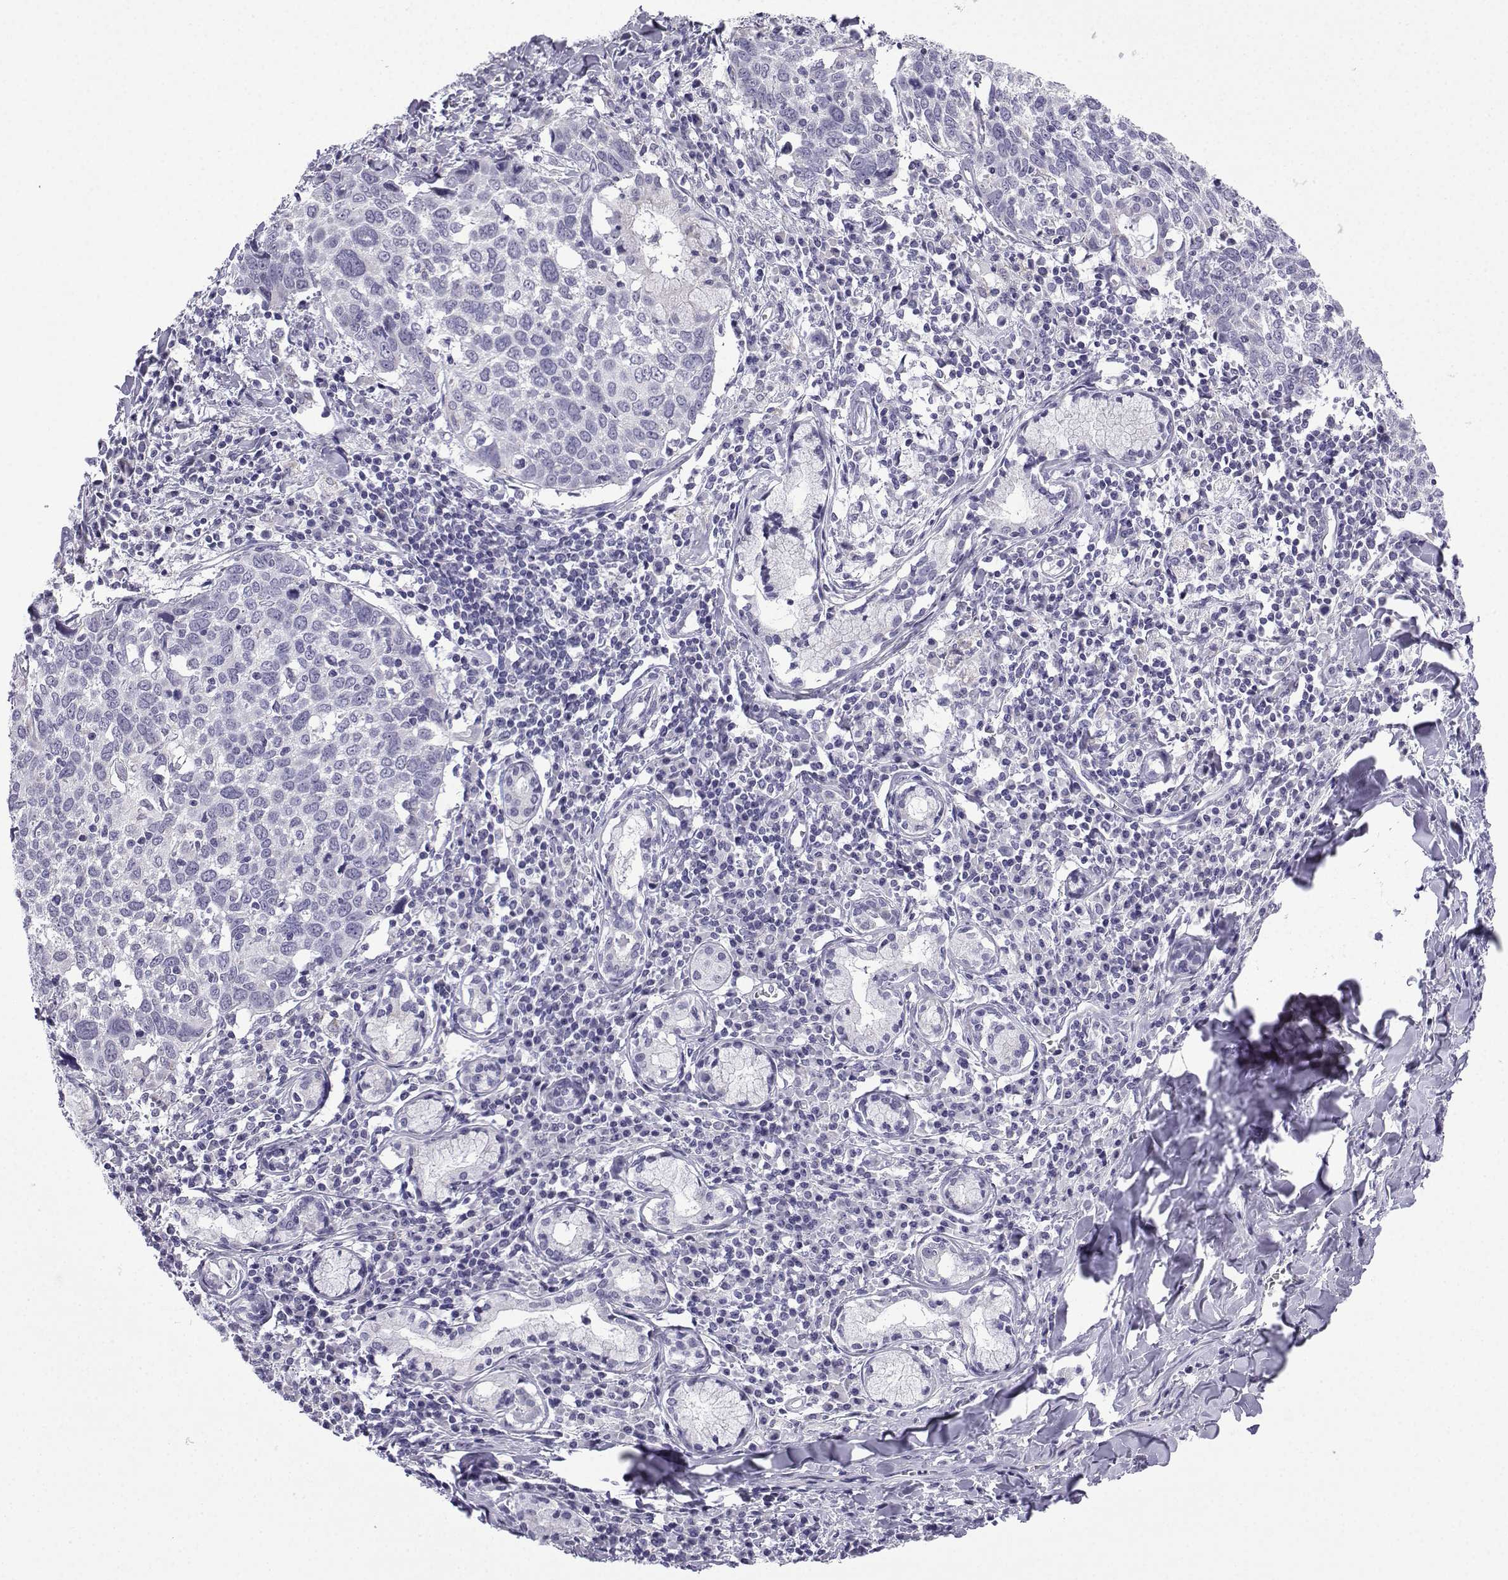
{"staining": {"intensity": "negative", "quantity": "none", "location": "none"}, "tissue": "lung cancer", "cell_type": "Tumor cells", "image_type": "cancer", "snomed": [{"axis": "morphology", "description": "Squamous cell carcinoma, NOS"}, {"axis": "topography", "description": "Lung"}], "caption": "Lung cancer was stained to show a protein in brown. There is no significant expression in tumor cells.", "gene": "ACRBP", "patient": {"sex": "male", "age": 57}}